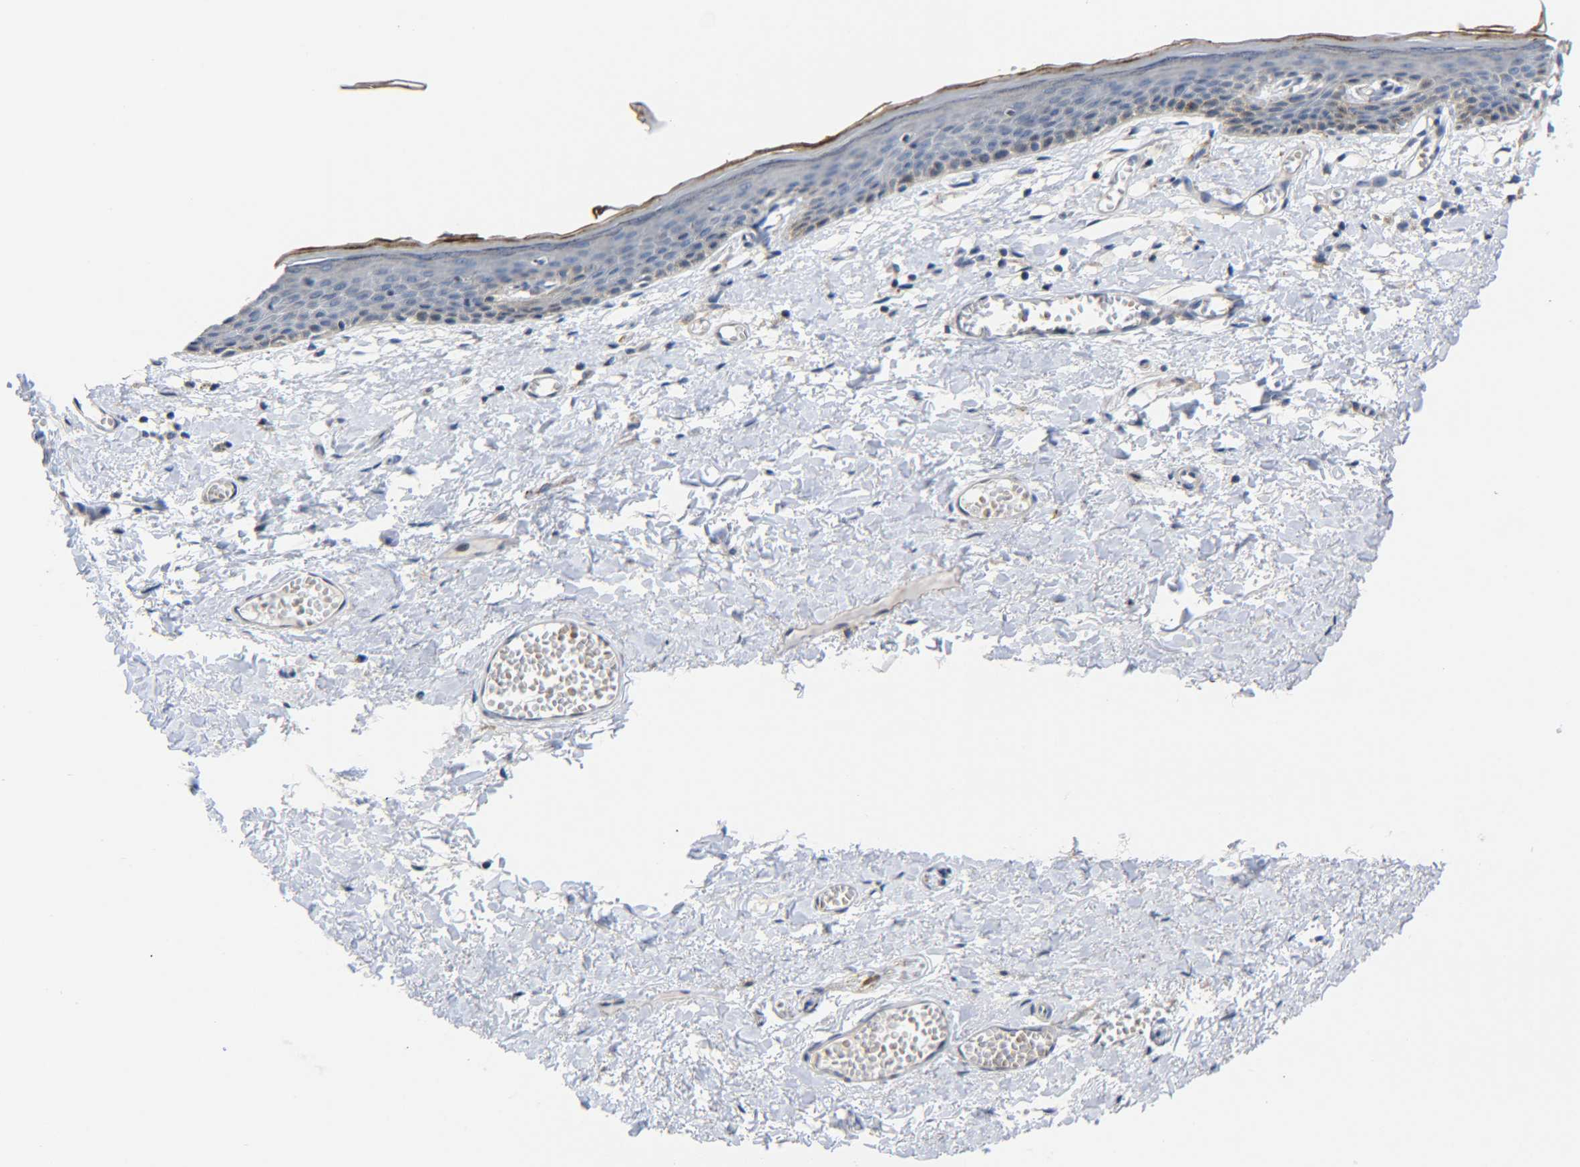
{"staining": {"intensity": "negative", "quantity": "none", "location": "none"}, "tissue": "skin", "cell_type": "Epidermal cells", "image_type": "normal", "snomed": [{"axis": "morphology", "description": "Normal tissue, NOS"}, {"axis": "topography", "description": "Vulva"}], "caption": "Immunohistochemistry (IHC) photomicrograph of normal skin stained for a protein (brown), which shows no expression in epidermal cells. (Brightfield microscopy of DAB (3,3'-diaminobenzidine) immunohistochemistry at high magnification).", "gene": "CMTM1", "patient": {"sex": "female", "age": 54}}